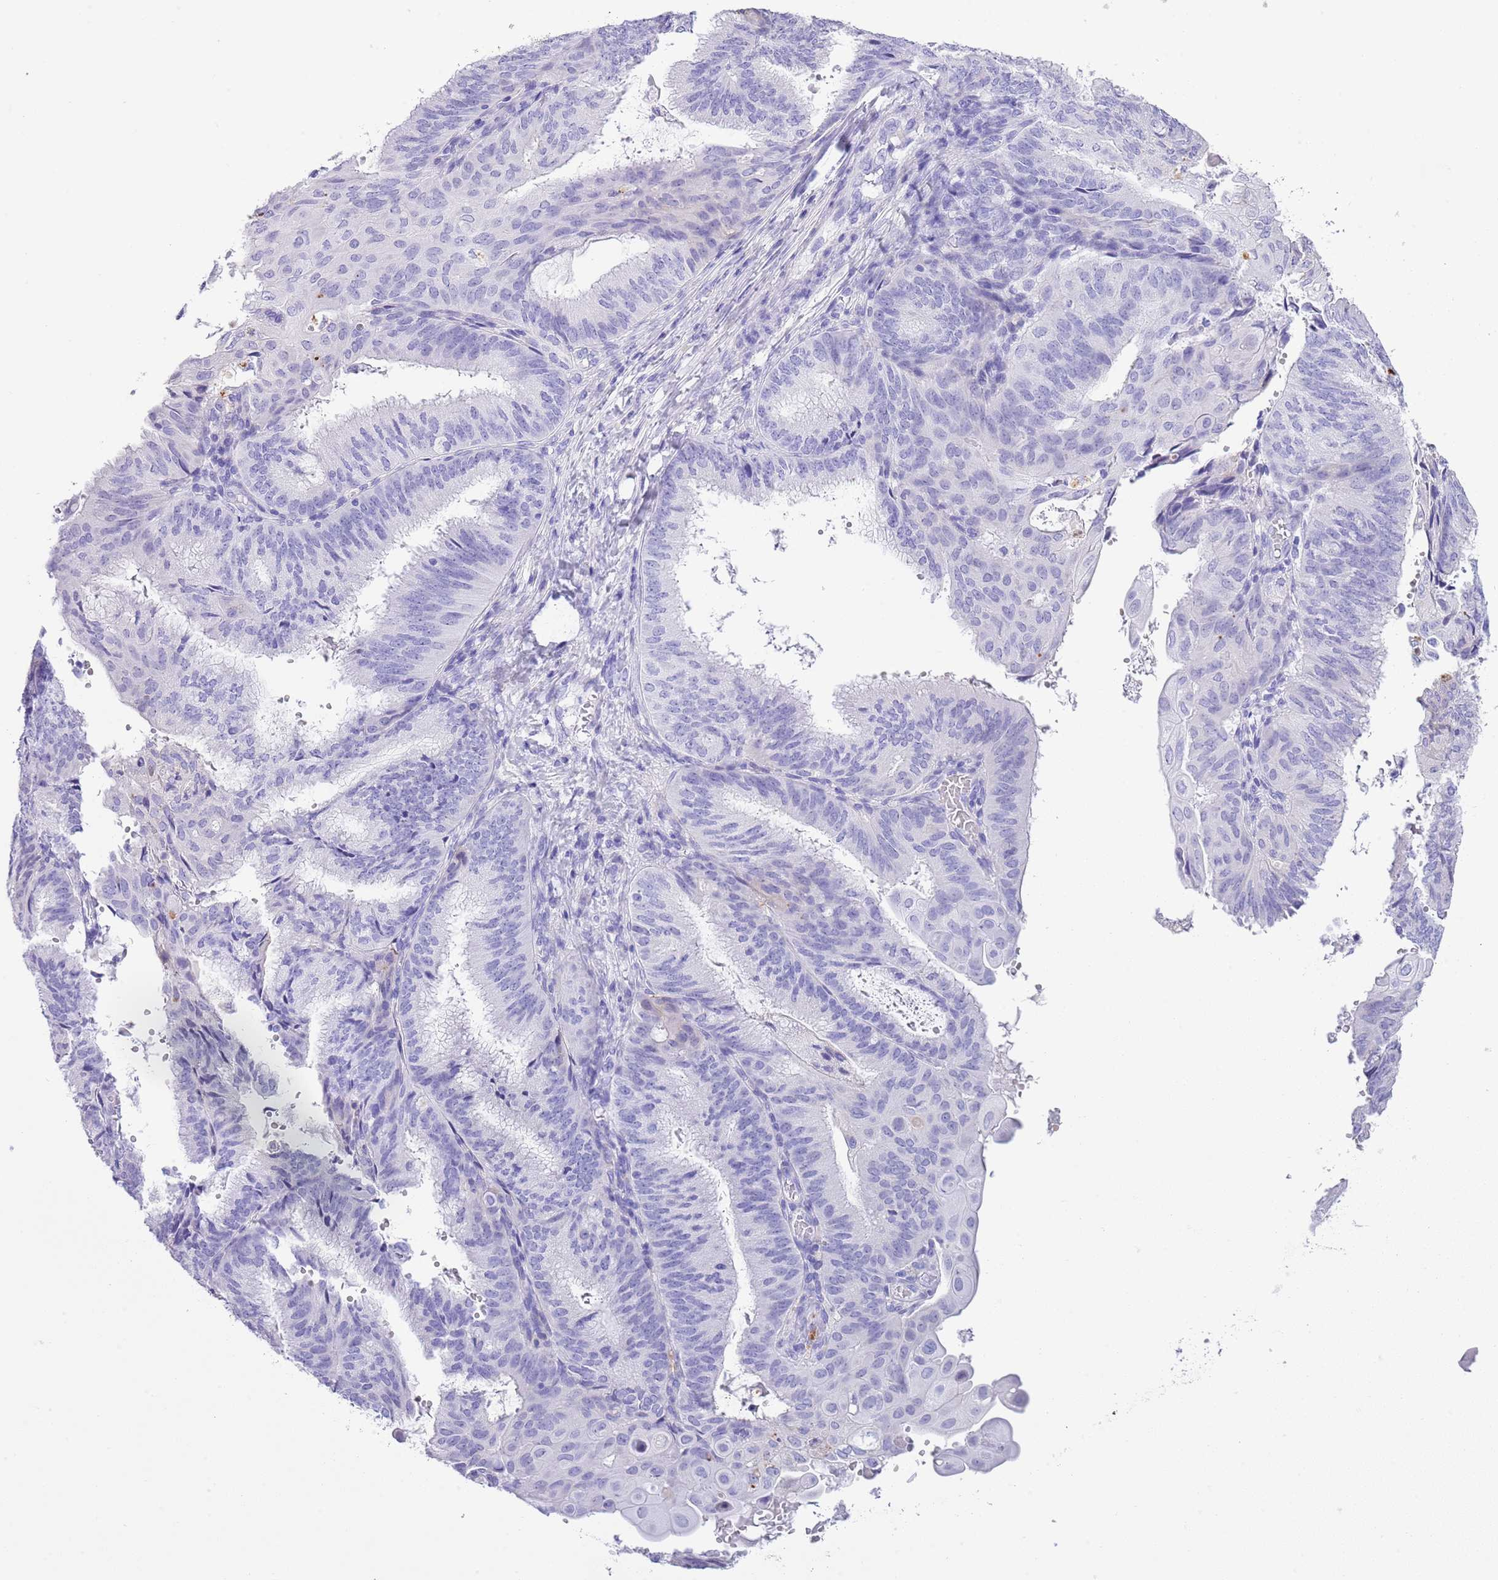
{"staining": {"intensity": "negative", "quantity": "none", "location": "none"}, "tissue": "endometrial cancer", "cell_type": "Tumor cells", "image_type": "cancer", "snomed": [{"axis": "morphology", "description": "Adenocarcinoma, NOS"}, {"axis": "topography", "description": "Endometrium"}], "caption": "Photomicrograph shows no protein positivity in tumor cells of endometrial cancer tissue.", "gene": "ABHD17C", "patient": {"sex": "female", "age": 49}}